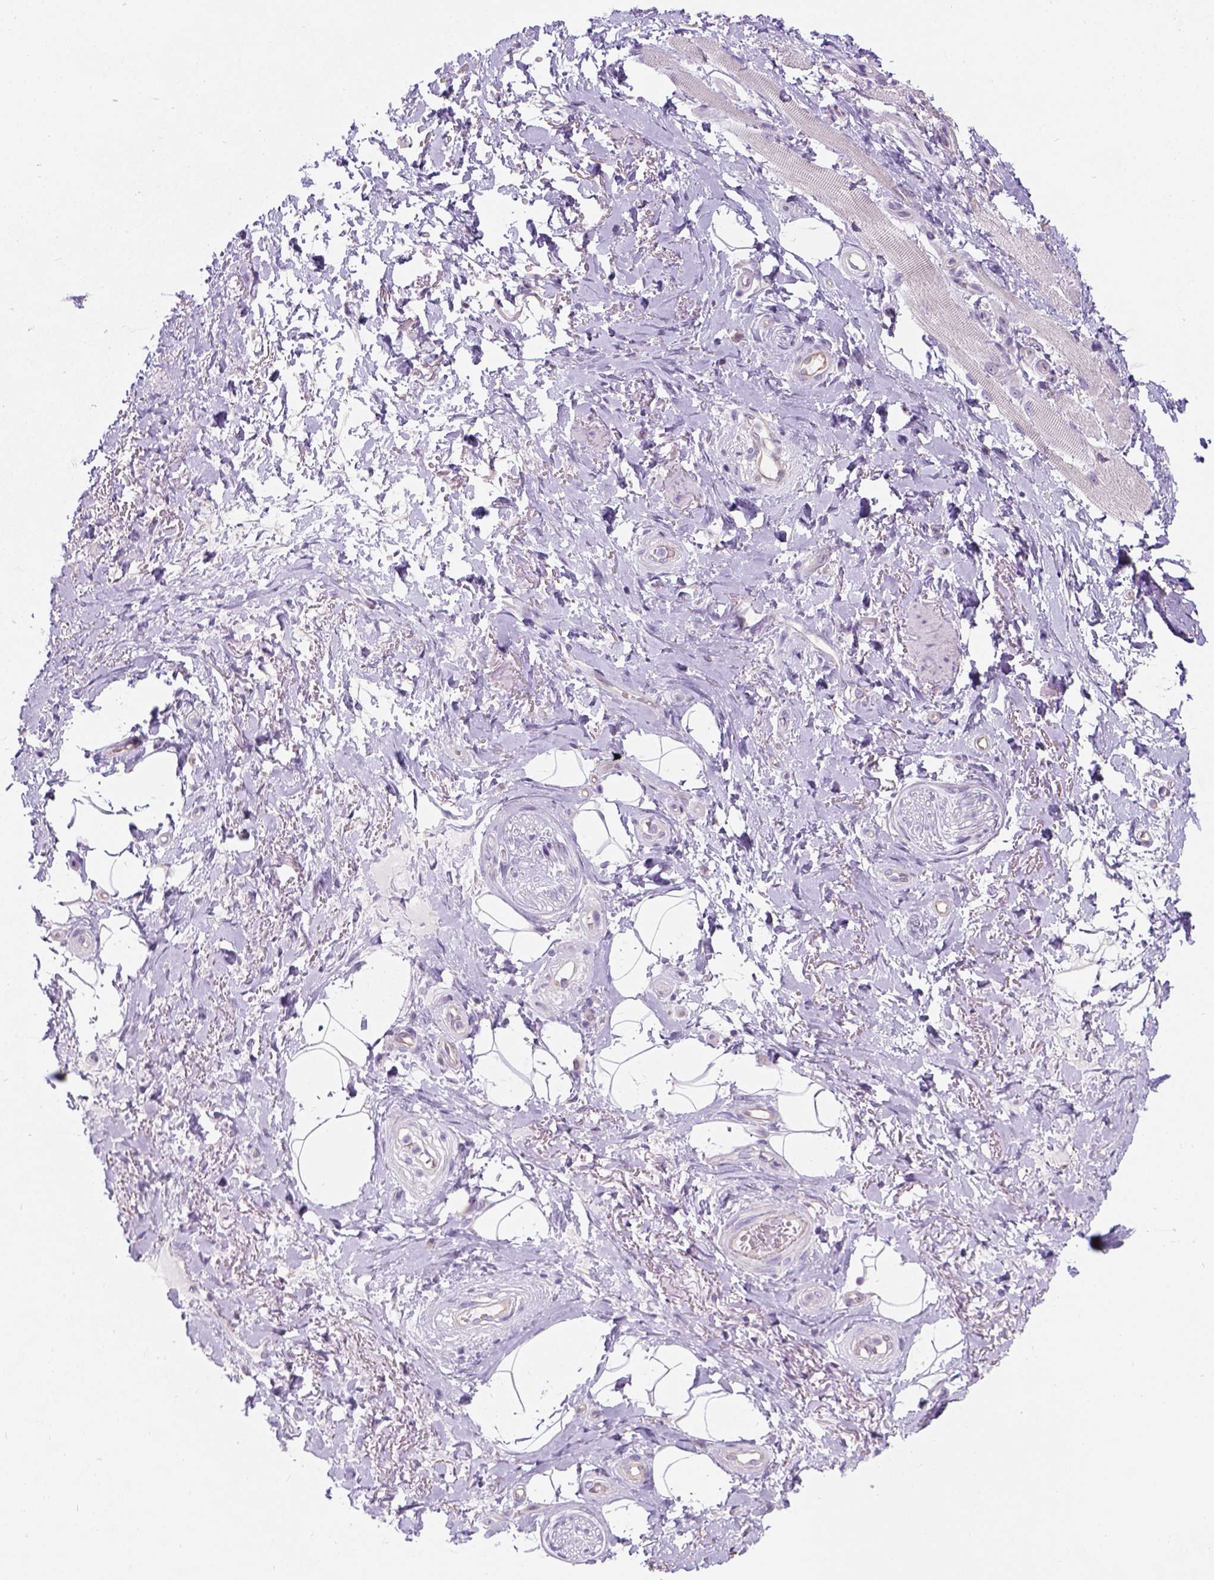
{"staining": {"intensity": "negative", "quantity": "none", "location": "none"}, "tissue": "adipose tissue", "cell_type": "Adipocytes", "image_type": "normal", "snomed": [{"axis": "morphology", "description": "Normal tissue, NOS"}, {"axis": "topography", "description": "Anal"}, {"axis": "topography", "description": "Peripheral nerve tissue"}], "caption": "A histopathology image of adipose tissue stained for a protein exhibits no brown staining in adipocytes.", "gene": "C20orf144", "patient": {"sex": "male", "age": 53}}